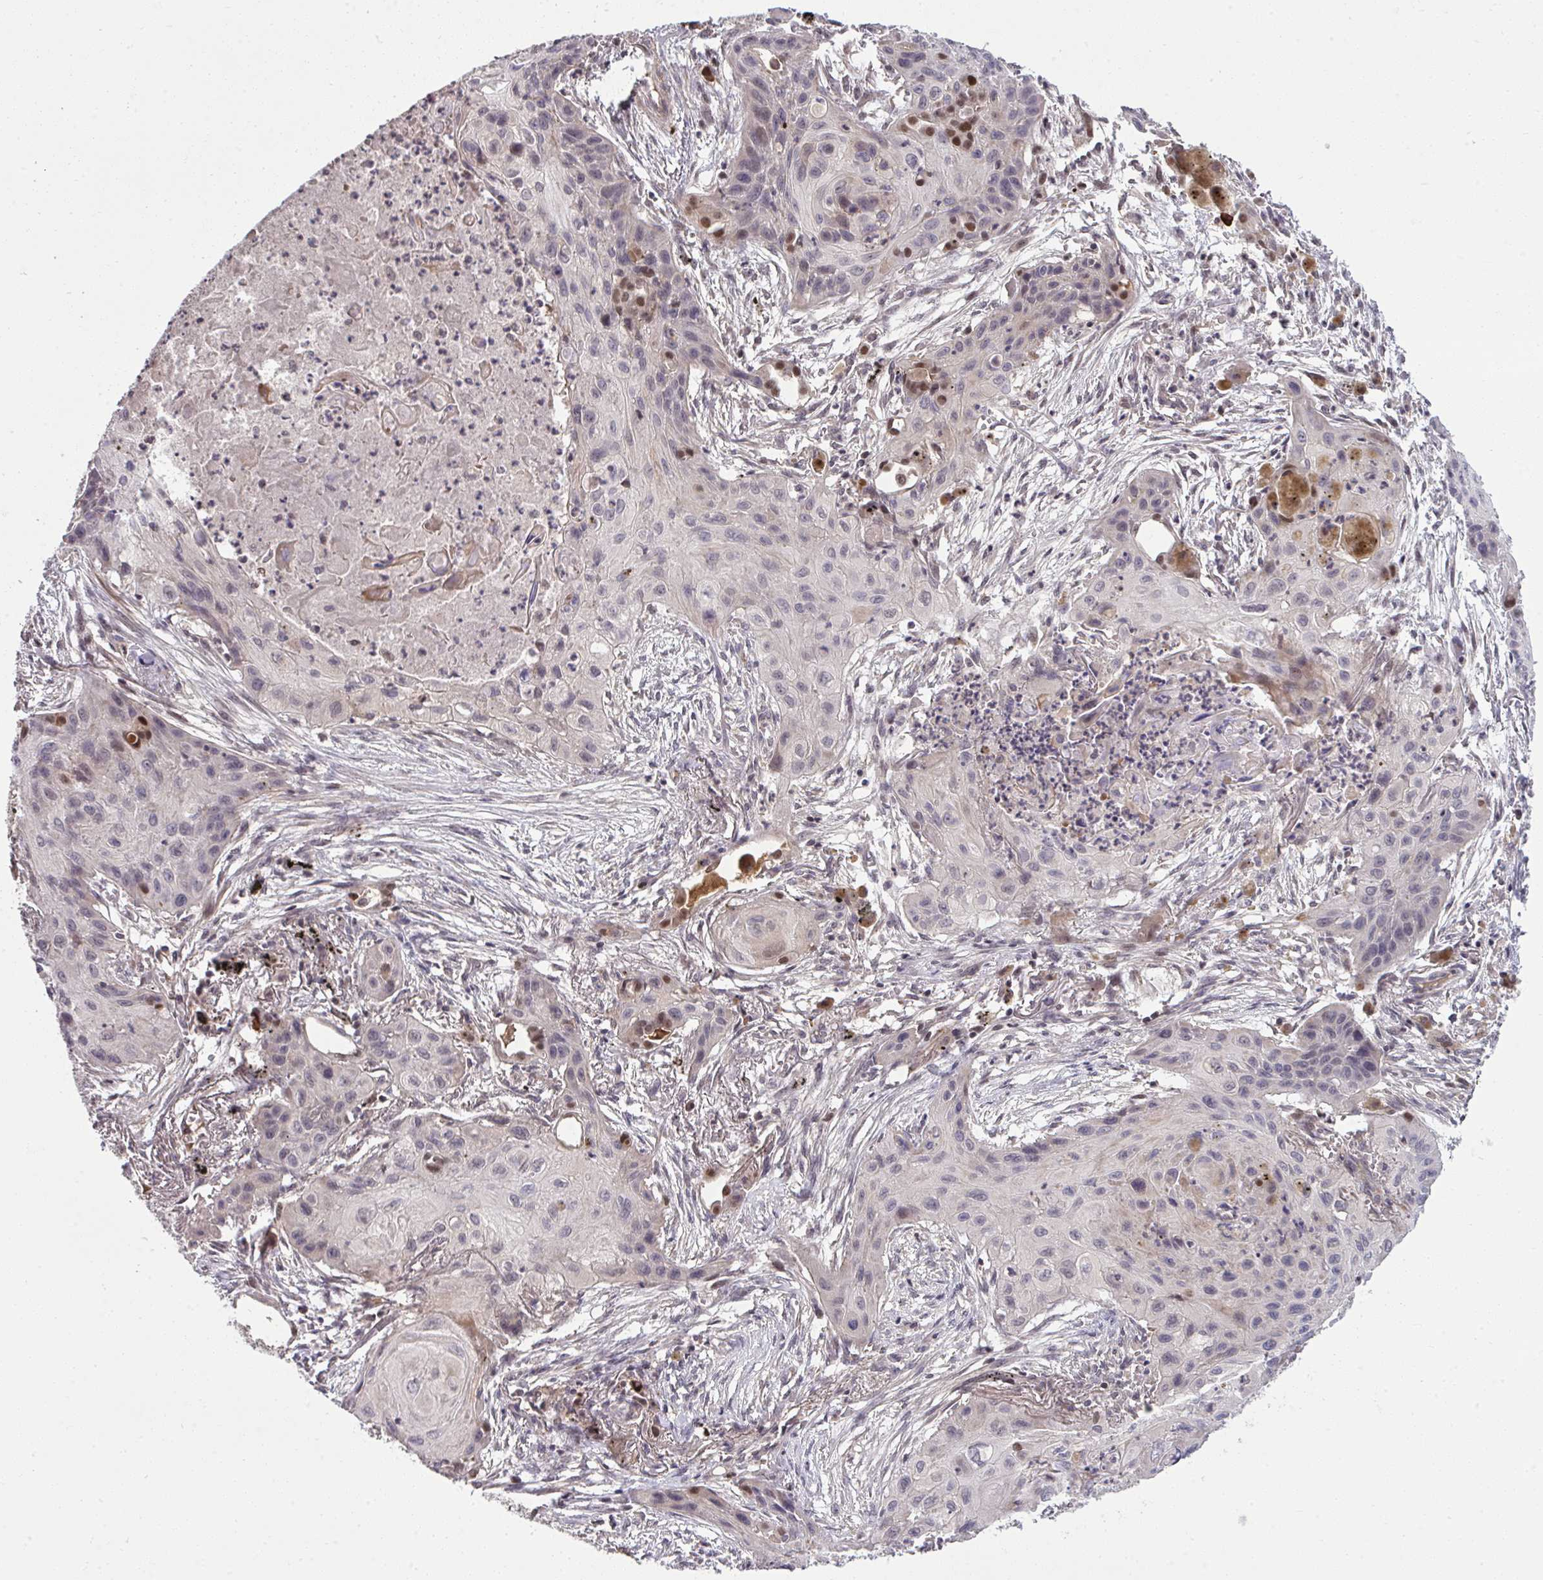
{"staining": {"intensity": "moderate", "quantity": "<25%", "location": "nuclear"}, "tissue": "lung cancer", "cell_type": "Tumor cells", "image_type": "cancer", "snomed": [{"axis": "morphology", "description": "Squamous cell carcinoma, NOS"}, {"axis": "topography", "description": "Lung"}], "caption": "Protein expression analysis of squamous cell carcinoma (lung) reveals moderate nuclear staining in about <25% of tumor cells.", "gene": "ZSCAN9", "patient": {"sex": "male", "age": 71}}